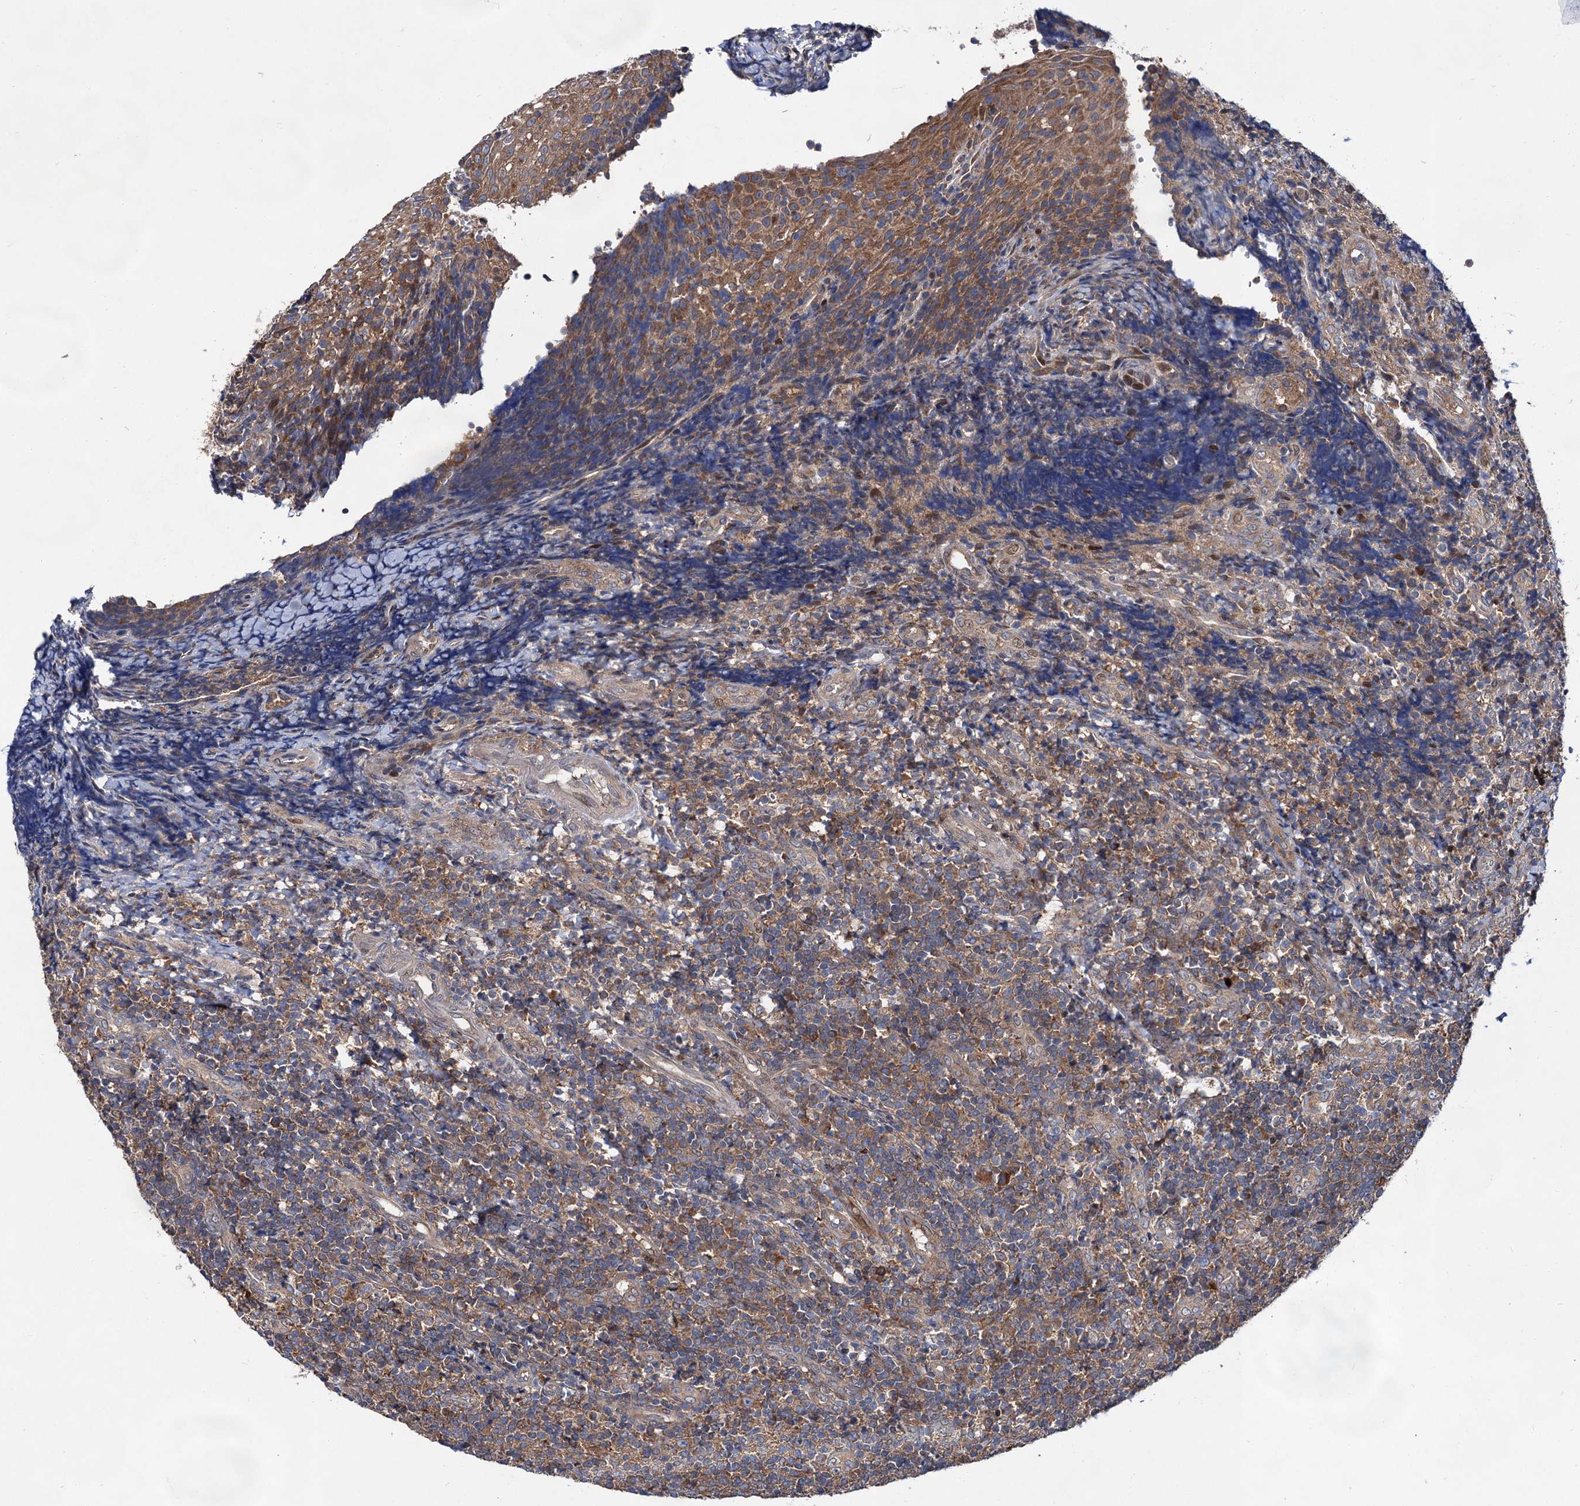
{"staining": {"intensity": "moderate", "quantity": ">75%", "location": "cytoplasmic/membranous"}, "tissue": "tonsil", "cell_type": "Germinal center cells", "image_type": "normal", "snomed": [{"axis": "morphology", "description": "Normal tissue, NOS"}, {"axis": "topography", "description": "Tonsil"}], "caption": "DAB immunohistochemical staining of unremarkable human tonsil demonstrates moderate cytoplasmic/membranous protein expression in approximately >75% of germinal center cells. (Brightfield microscopy of DAB IHC at high magnification).", "gene": "NAA25", "patient": {"sex": "female", "age": 19}}